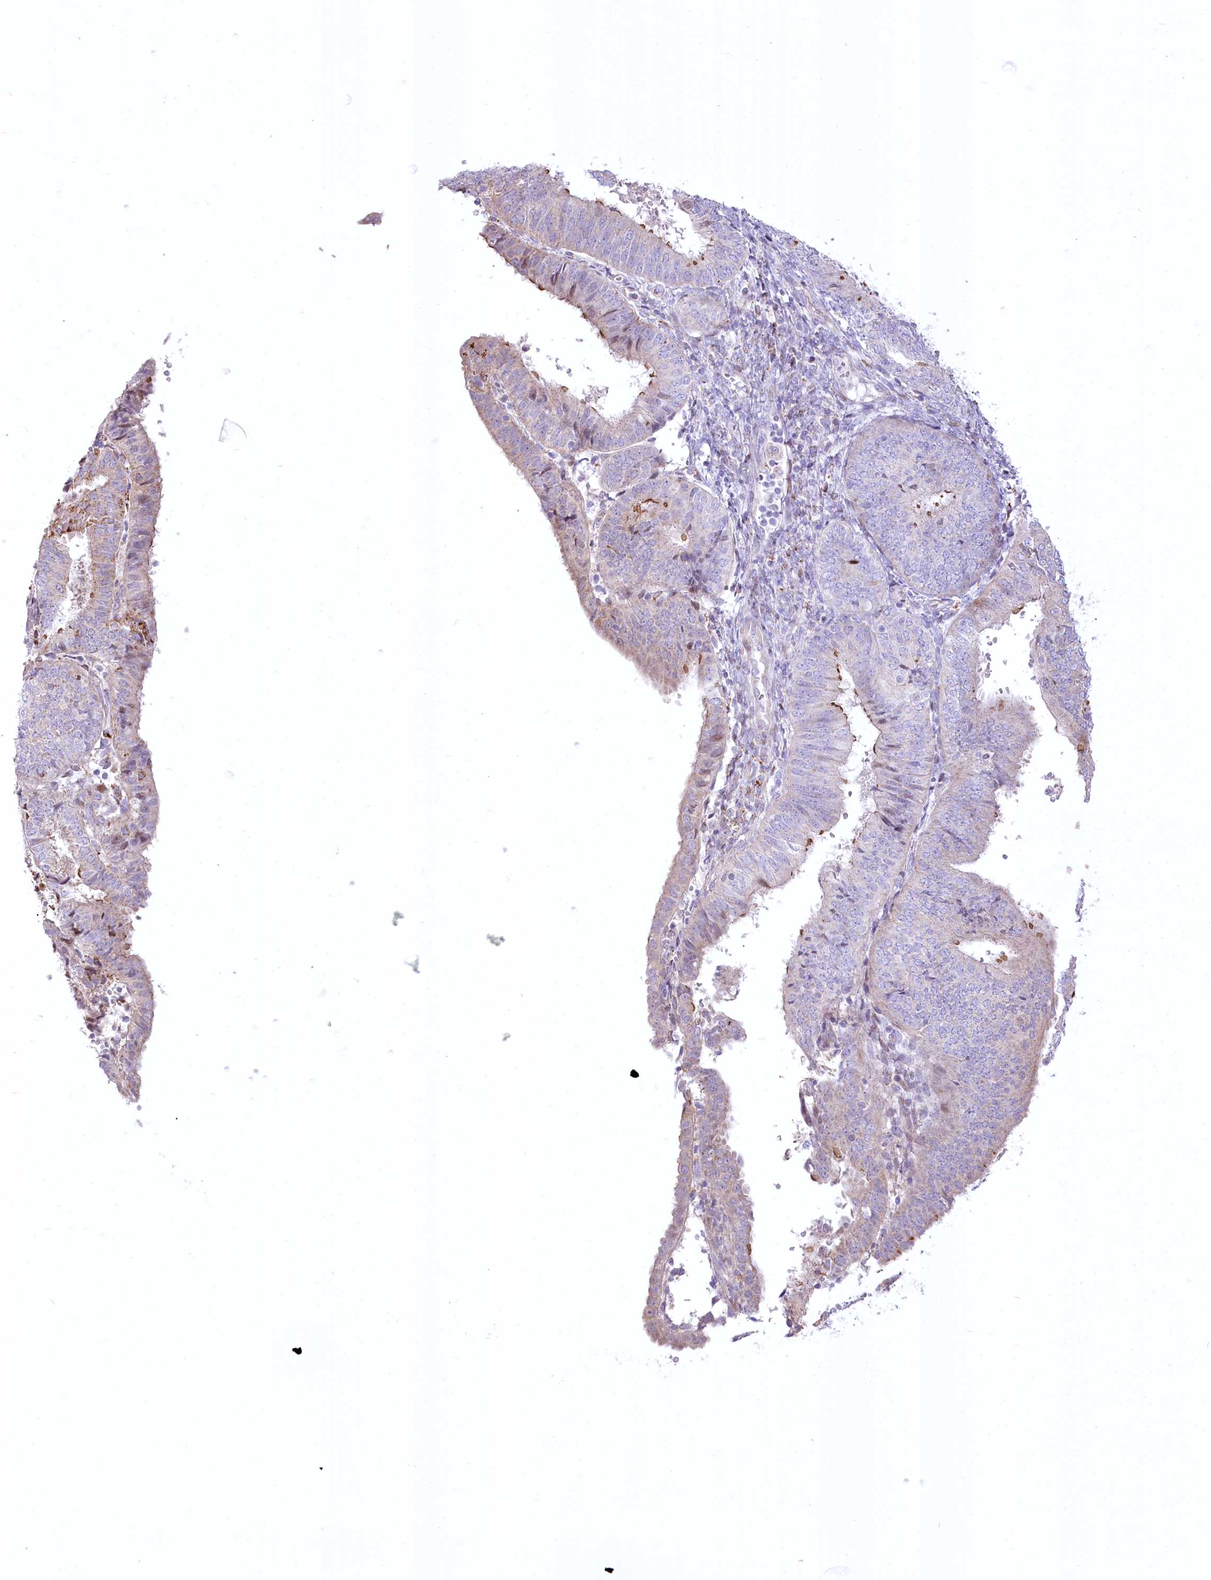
{"staining": {"intensity": "weak", "quantity": "<25%", "location": "cytoplasmic/membranous"}, "tissue": "endometrial cancer", "cell_type": "Tumor cells", "image_type": "cancer", "snomed": [{"axis": "morphology", "description": "Adenocarcinoma, NOS"}, {"axis": "topography", "description": "Endometrium"}], "caption": "A photomicrograph of endometrial cancer (adenocarcinoma) stained for a protein shows no brown staining in tumor cells.", "gene": "CEP164", "patient": {"sex": "female", "age": 58}}